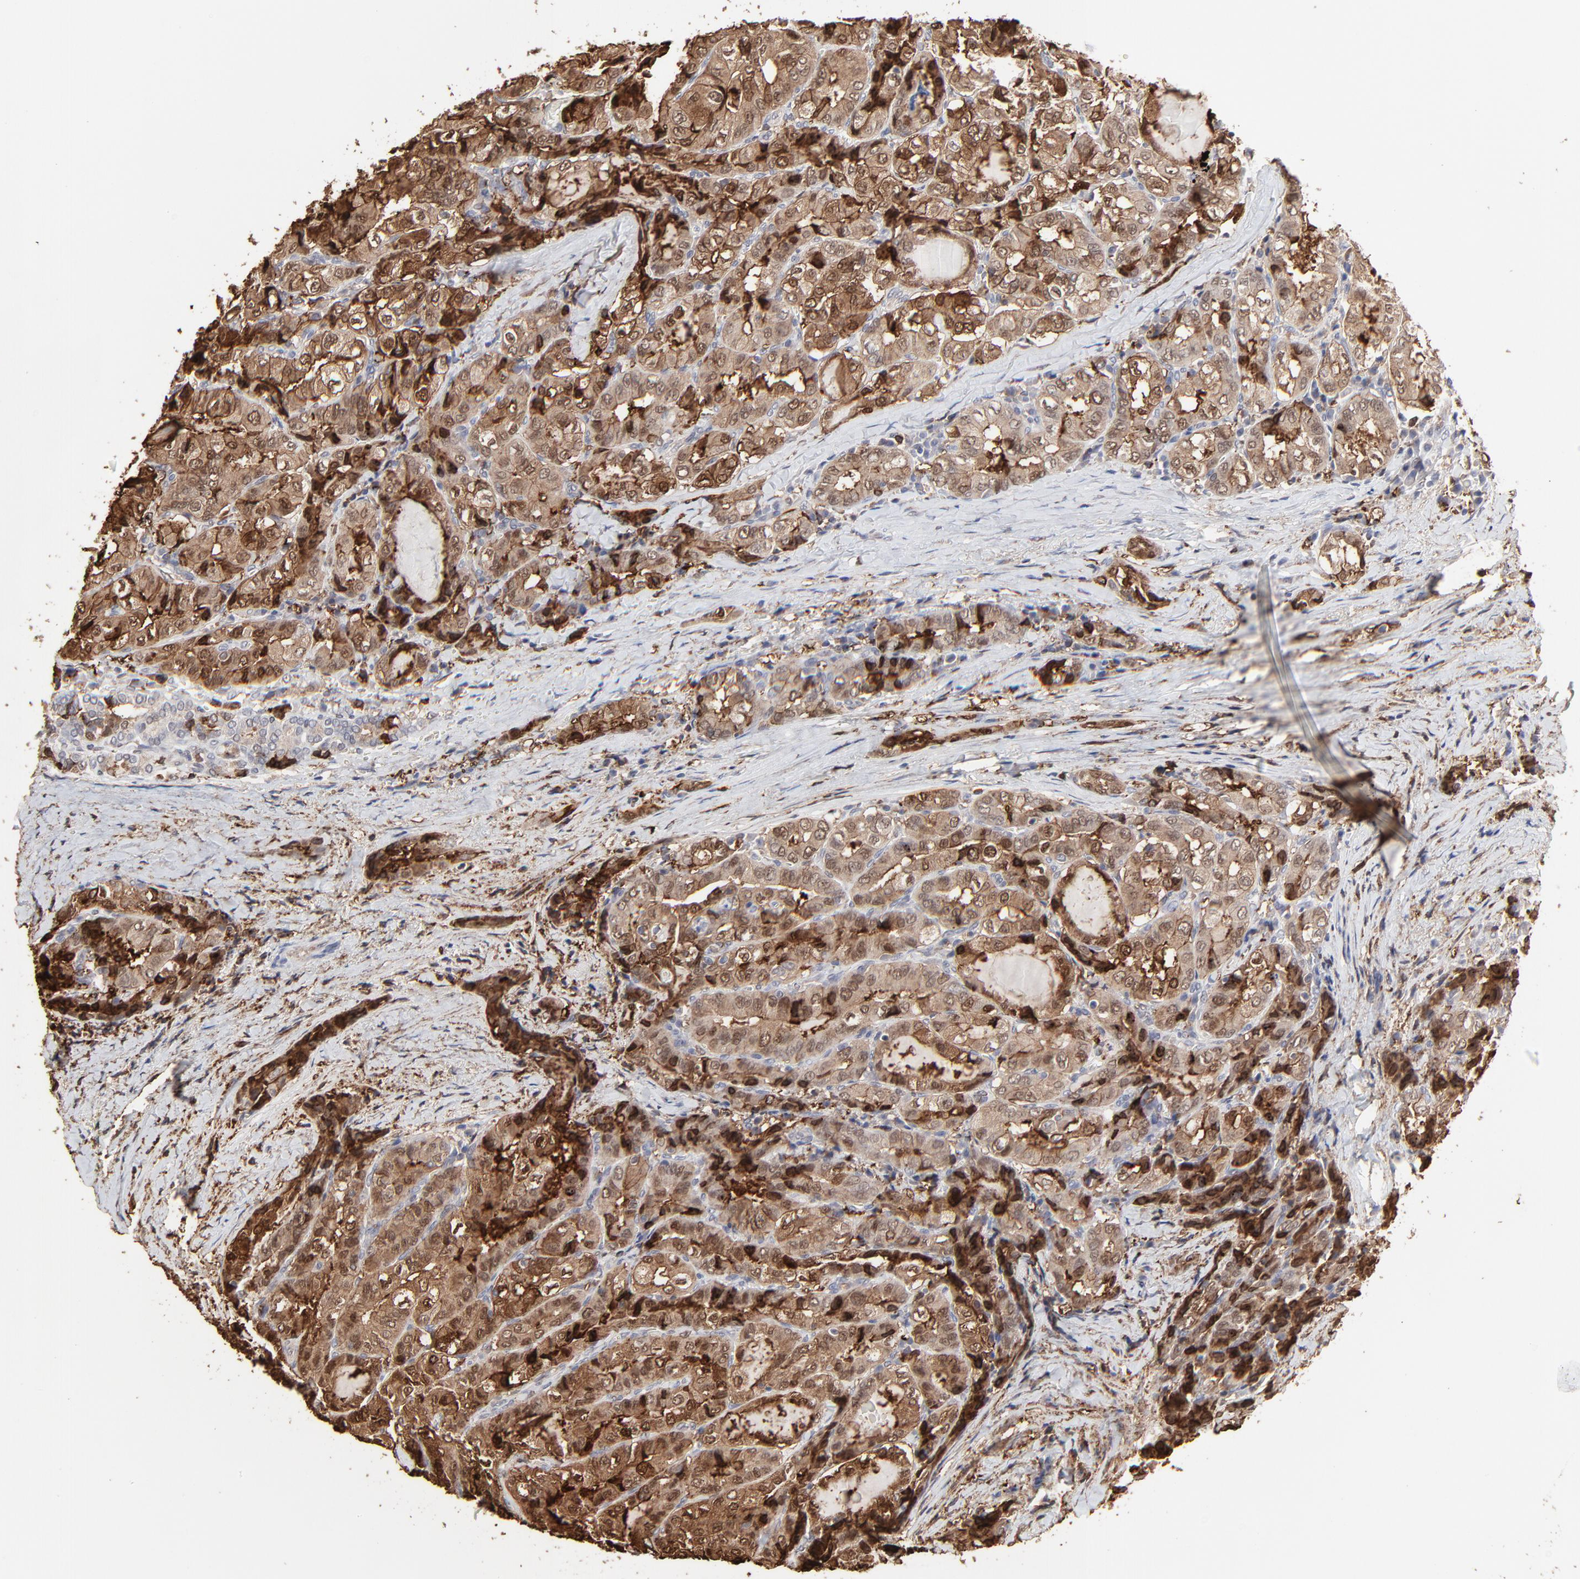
{"staining": {"intensity": "strong", "quantity": ">75%", "location": "cytoplasmic/membranous,nuclear"}, "tissue": "thyroid cancer", "cell_type": "Tumor cells", "image_type": "cancer", "snomed": [{"axis": "morphology", "description": "Papillary adenocarcinoma, NOS"}, {"axis": "topography", "description": "Thyroid gland"}], "caption": "Thyroid papillary adenocarcinoma stained for a protein (brown) shows strong cytoplasmic/membranous and nuclear positive staining in about >75% of tumor cells.", "gene": "SLC6A14", "patient": {"sex": "female", "age": 71}}